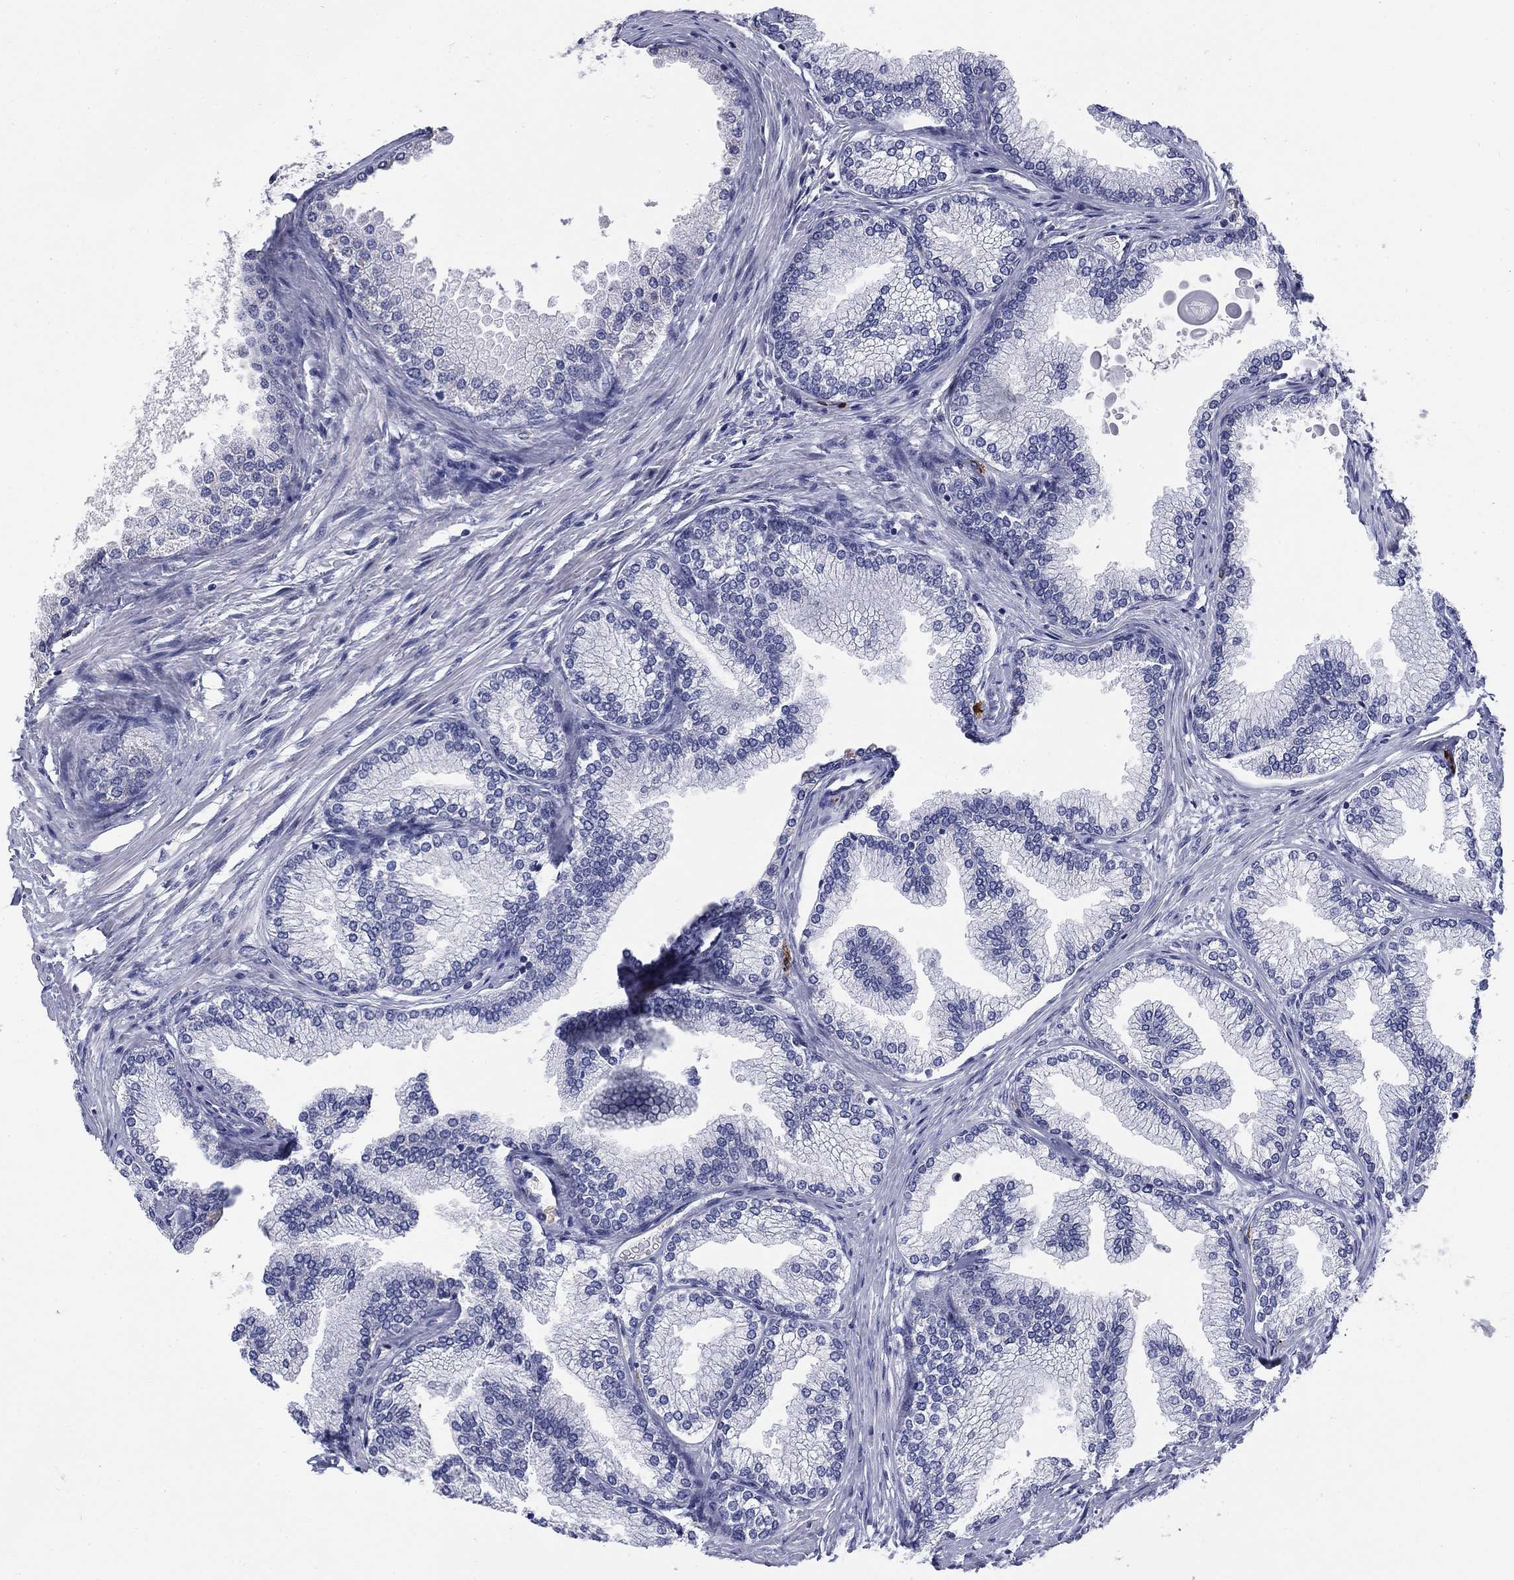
{"staining": {"intensity": "negative", "quantity": "none", "location": "none"}, "tissue": "prostate", "cell_type": "Glandular cells", "image_type": "normal", "snomed": [{"axis": "morphology", "description": "Normal tissue, NOS"}, {"axis": "topography", "description": "Prostate"}], "caption": "A high-resolution image shows immunohistochemistry (IHC) staining of benign prostate, which displays no significant expression in glandular cells.", "gene": "ECEL1", "patient": {"sex": "male", "age": 72}}